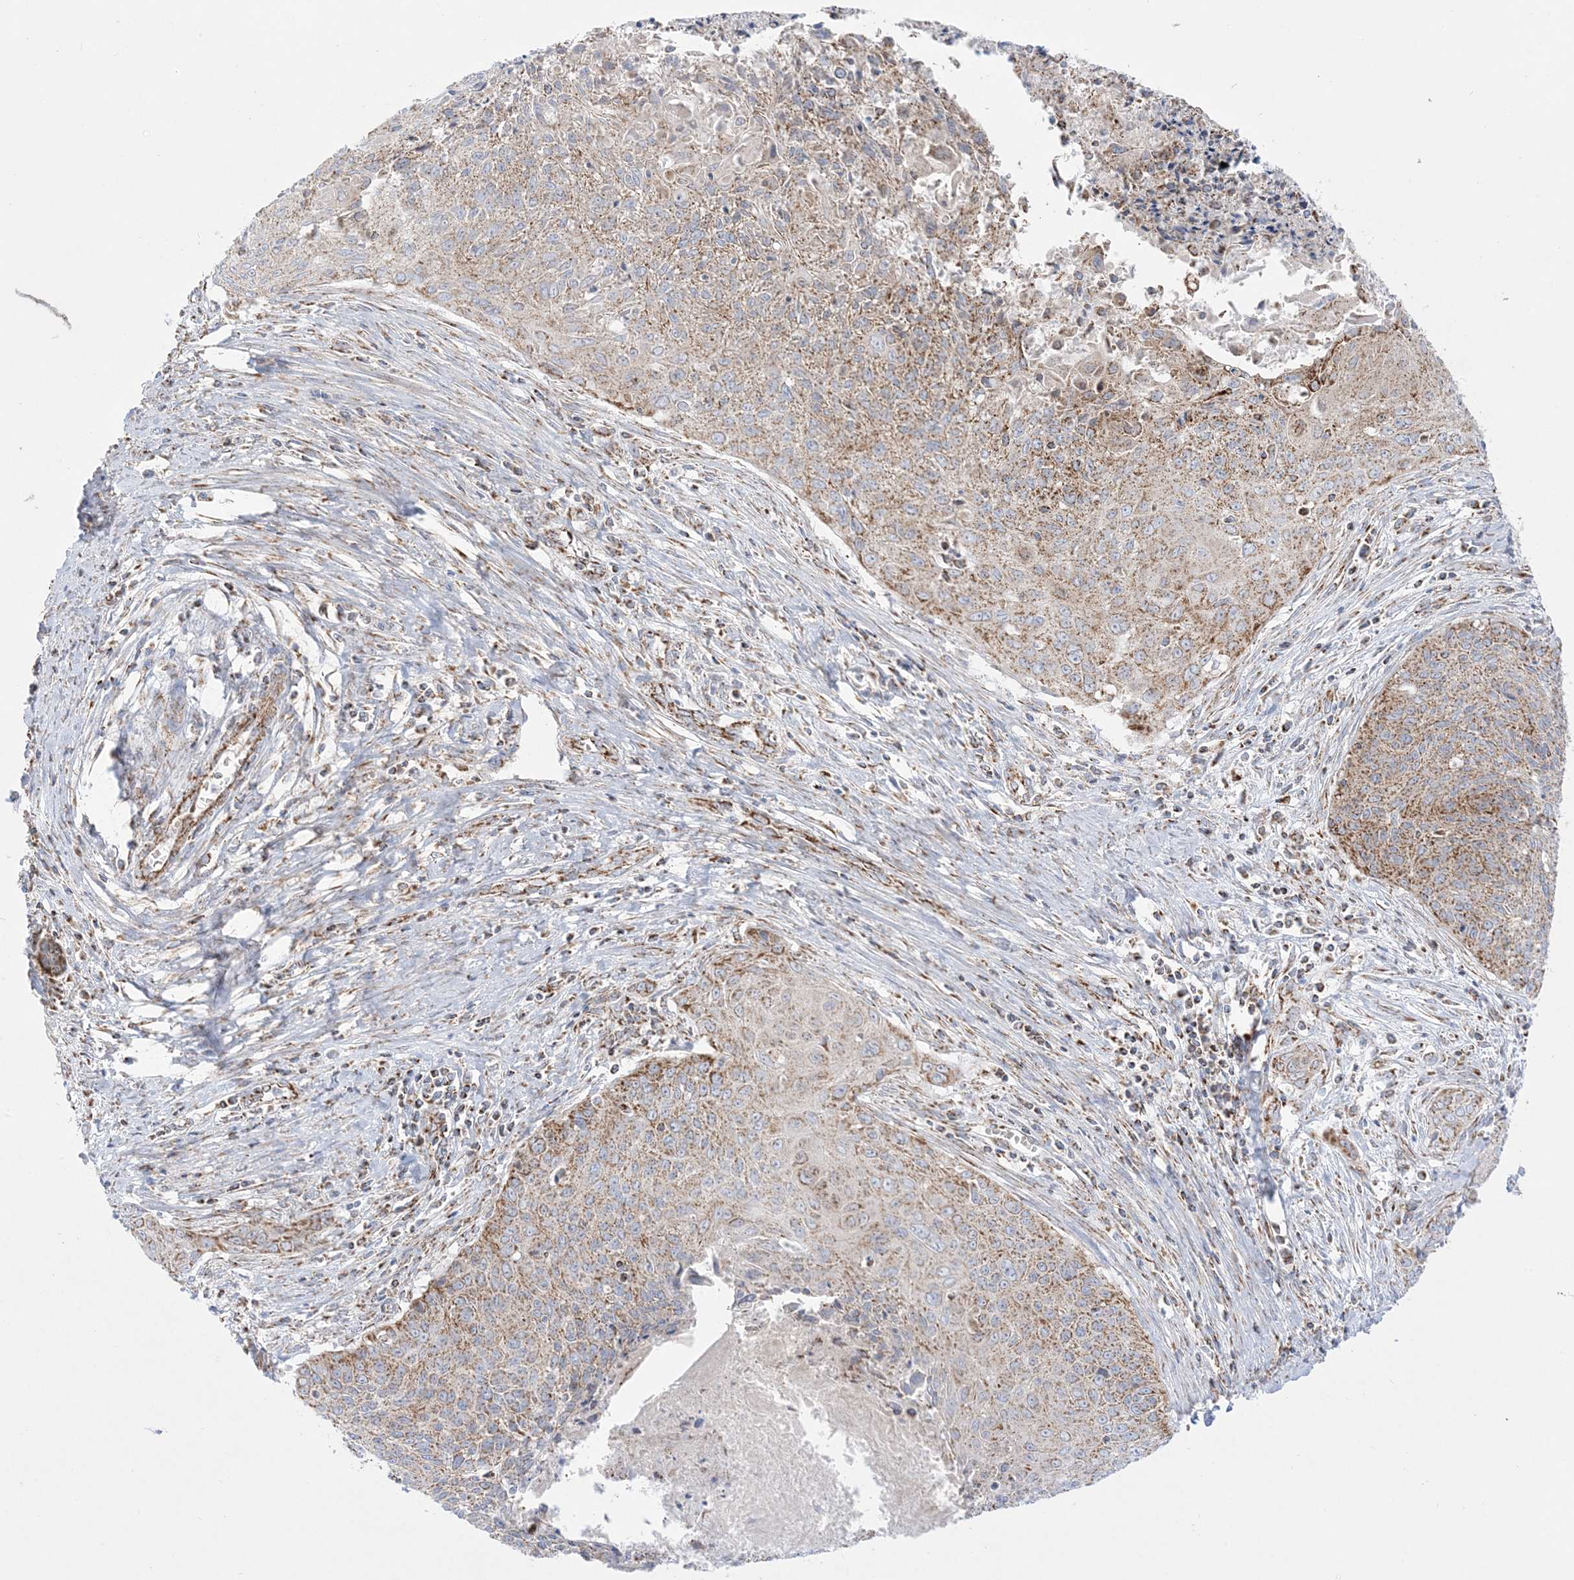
{"staining": {"intensity": "moderate", "quantity": "25%-75%", "location": "cytoplasmic/membranous"}, "tissue": "cervical cancer", "cell_type": "Tumor cells", "image_type": "cancer", "snomed": [{"axis": "morphology", "description": "Squamous cell carcinoma, NOS"}, {"axis": "topography", "description": "Cervix"}], "caption": "This histopathology image exhibits immunohistochemistry staining of cervical cancer, with medium moderate cytoplasmic/membranous positivity in approximately 25%-75% of tumor cells.", "gene": "MRPS36", "patient": {"sex": "female", "age": 55}}